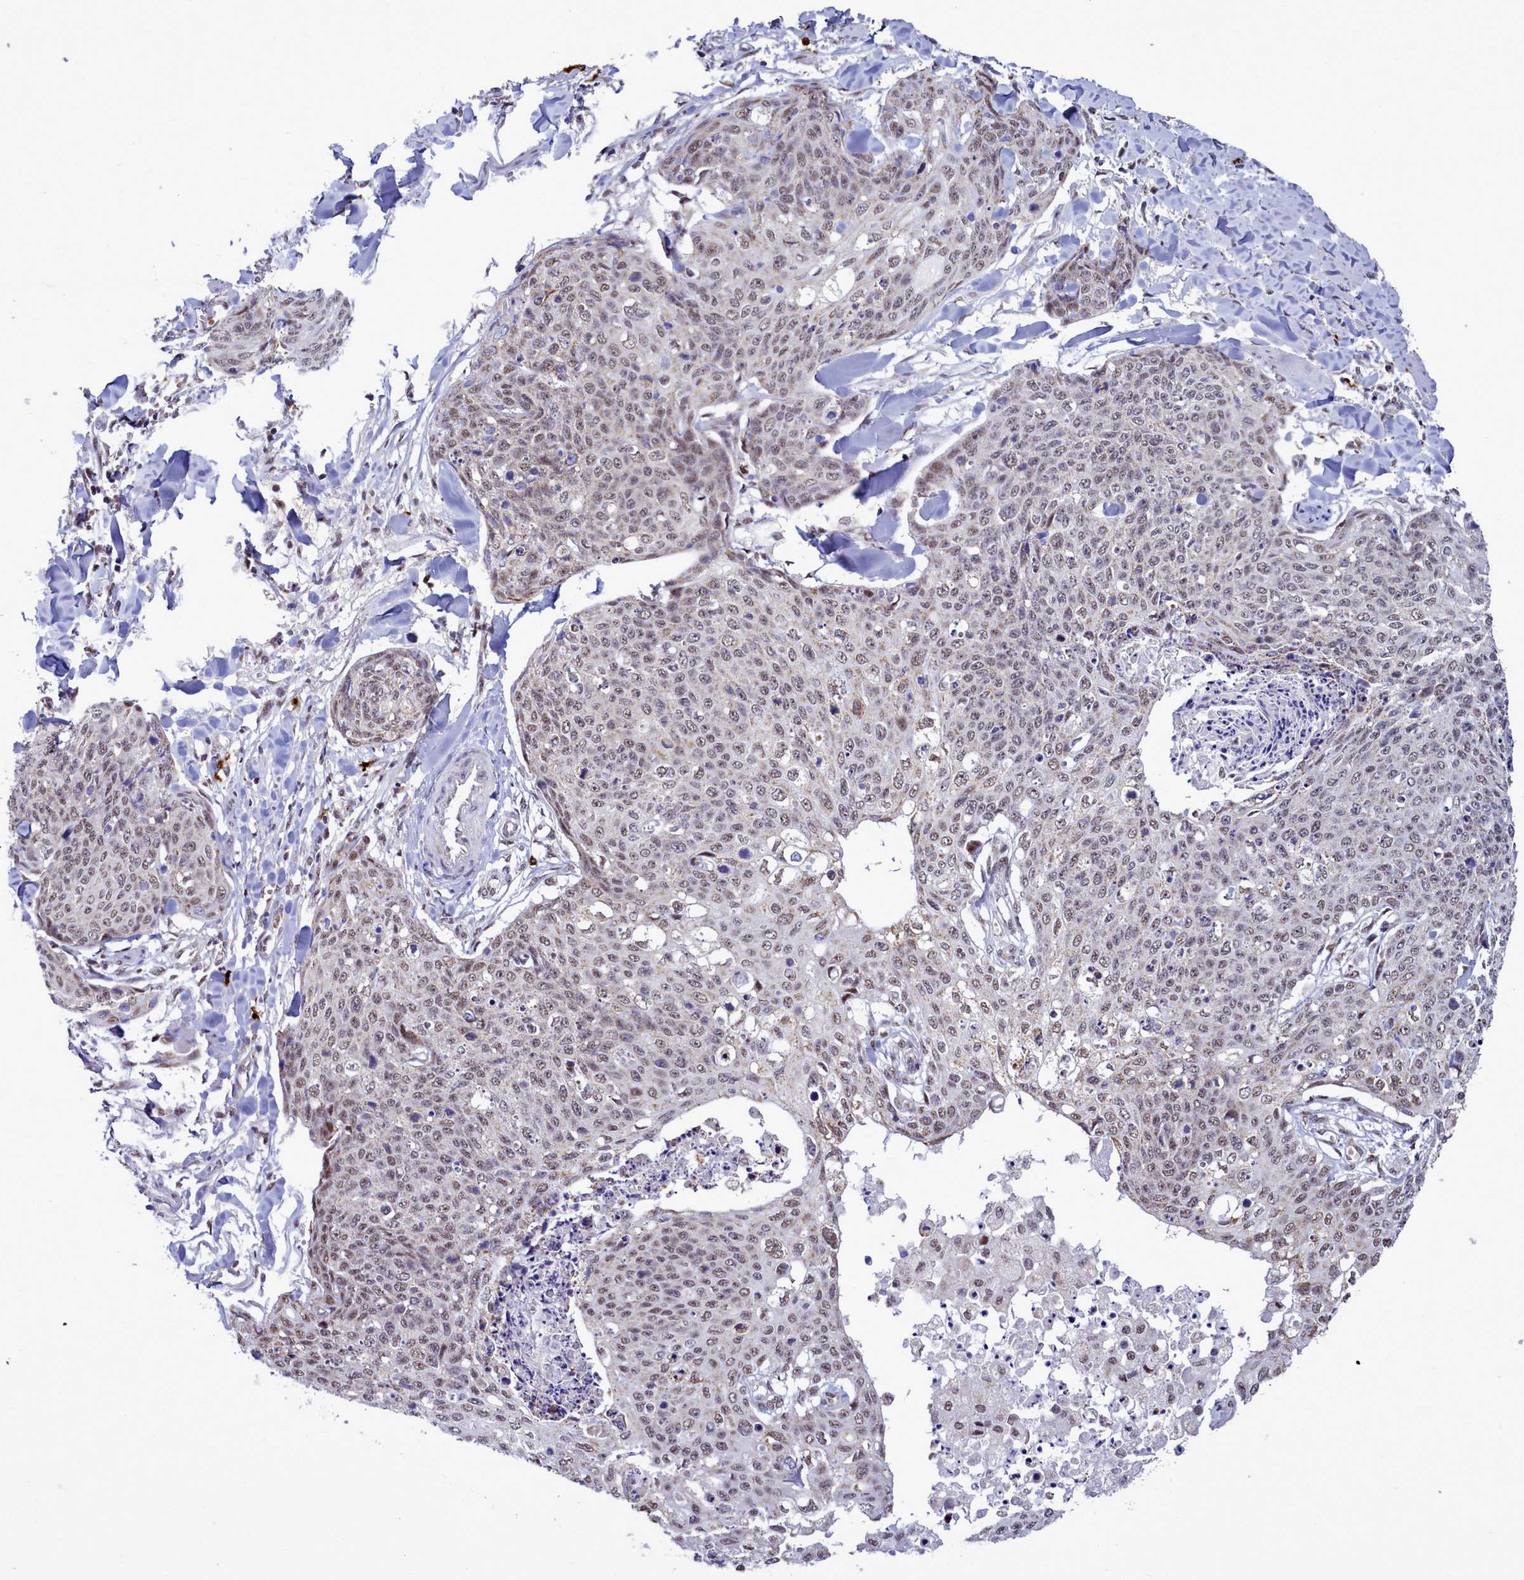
{"staining": {"intensity": "weak", "quantity": ">75%", "location": "nuclear"}, "tissue": "skin cancer", "cell_type": "Tumor cells", "image_type": "cancer", "snomed": [{"axis": "morphology", "description": "Squamous cell carcinoma, NOS"}, {"axis": "topography", "description": "Skin"}, {"axis": "topography", "description": "Vulva"}], "caption": "Skin cancer tissue demonstrates weak nuclear positivity in about >75% of tumor cells", "gene": "POM121L2", "patient": {"sex": "female", "age": 85}}